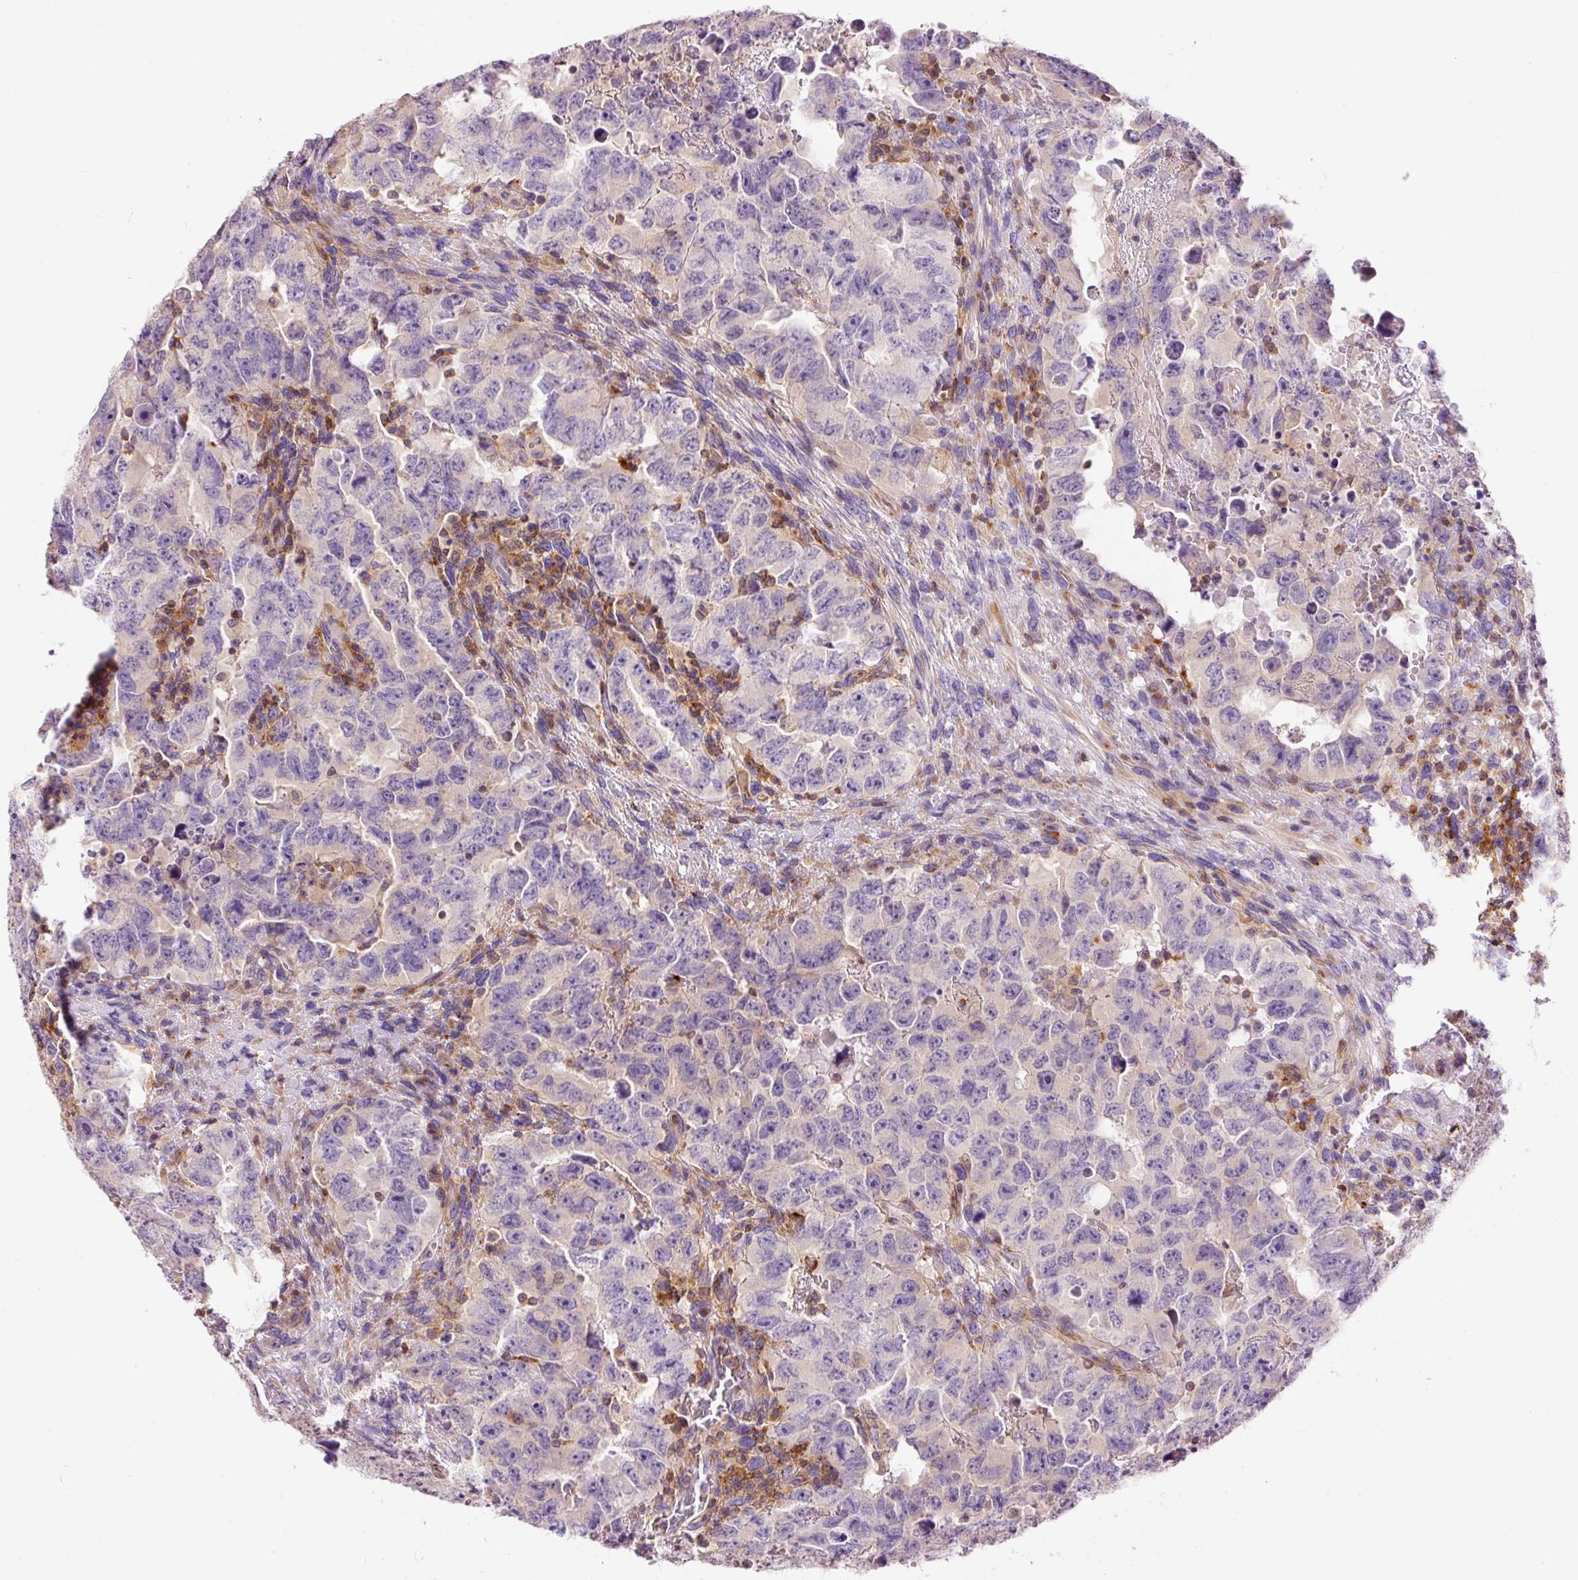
{"staining": {"intensity": "negative", "quantity": "none", "location": "none"}, "tissue": "testis cancer", "cell_type": "Tumor cells", "image_type": "cancer", "snomed": [{"axis": "morphology", "description": "Carcinoma, Embryonal, NOS"}, {"axis": "topography", "description": "Testis"}], "caption": "Tumor cells are negative for protein expression in human testis cancer (embryonal carcinoma).", "gene": "DOK6", "patient": {"sex": "male", "age": 24}}